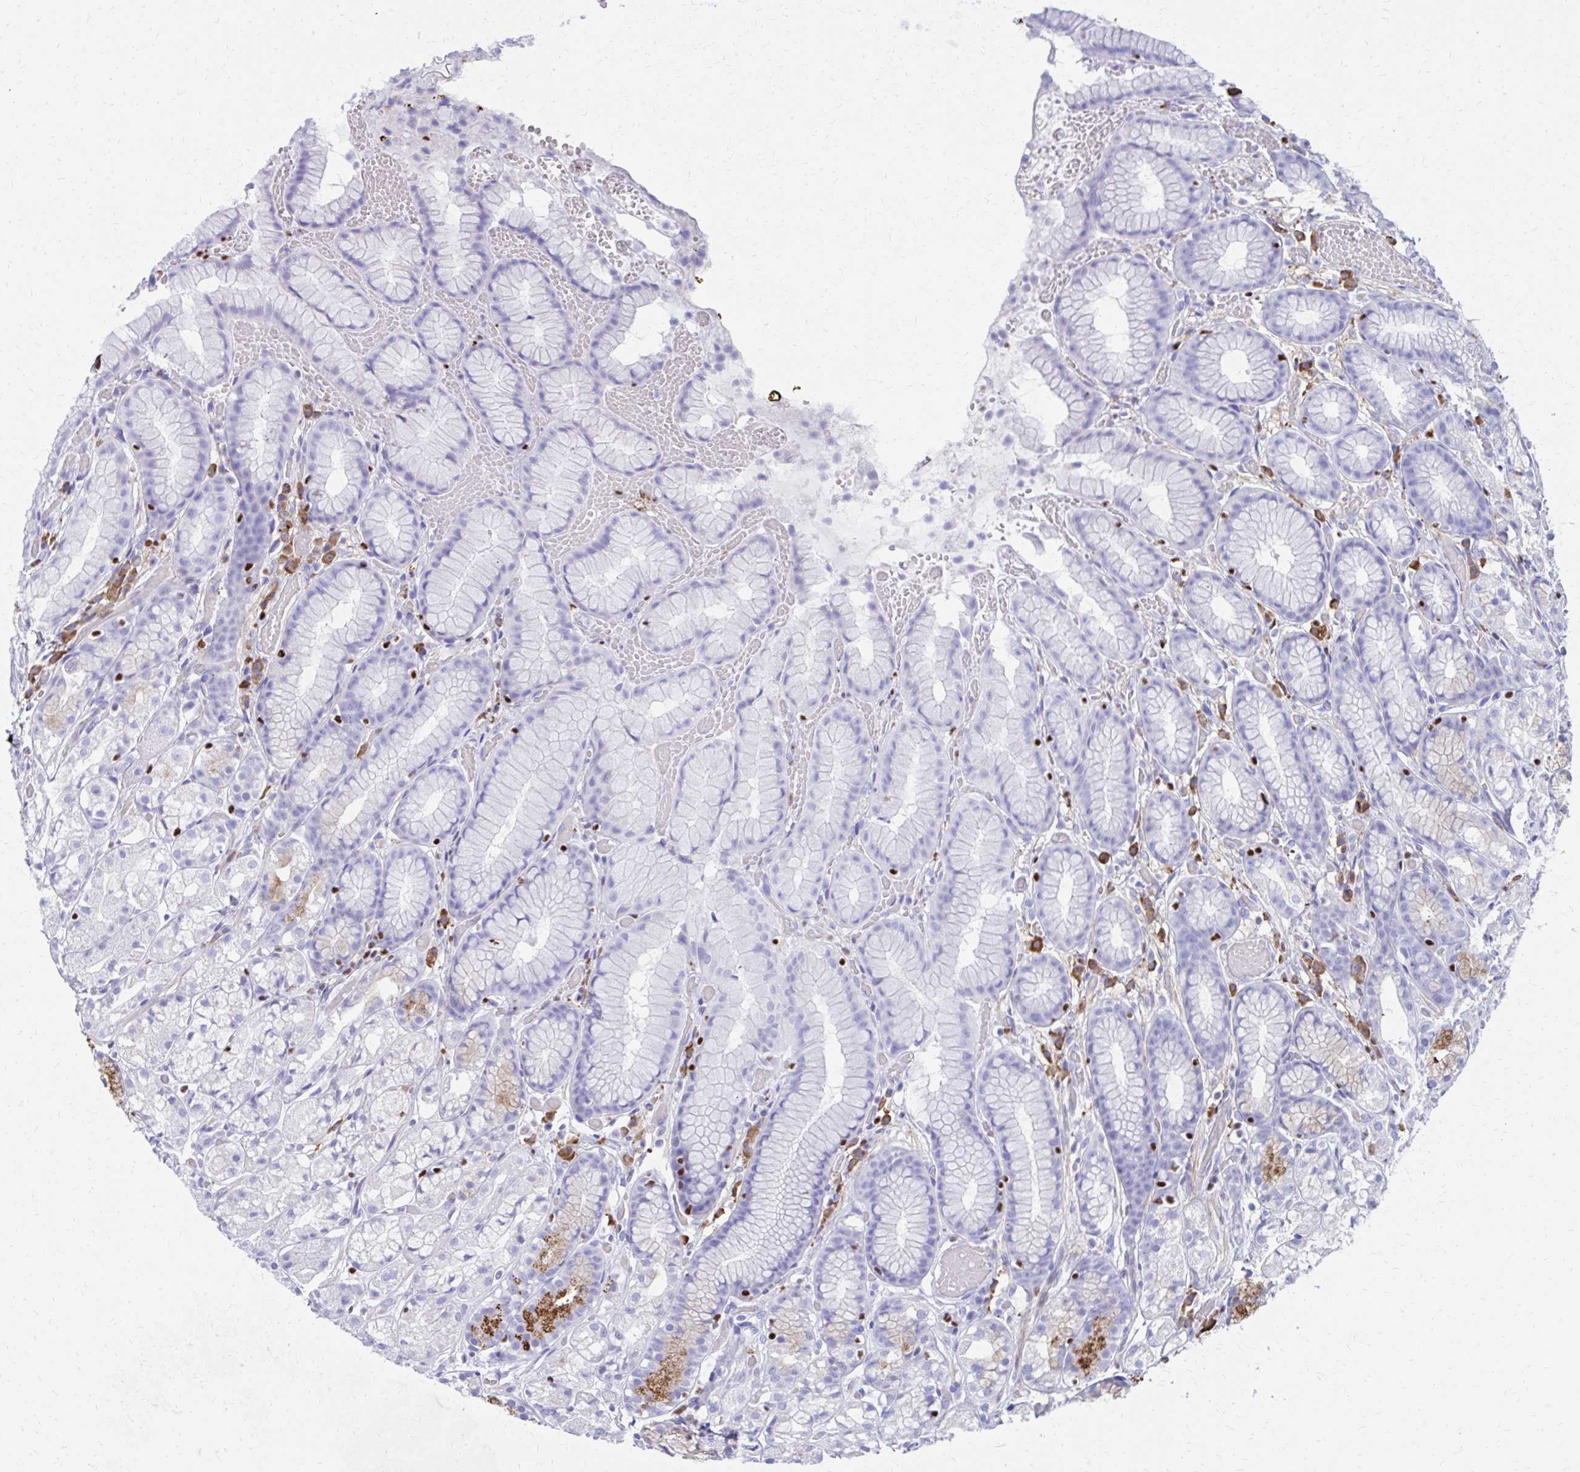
{"staining": {"intensity": "negative", "quantity": "none", "location": "none"}, "tissue": "stomach", "cell_type": "Glandular cells", "image_type": "normal", "snomed": [{"axis": "morphology", "description": "Normal tissue, NOS"}, {"axis": "topography", "description": "Smooth muscle"}, {"axis": "topography", "description": "Stomach"}], "caption": "The histopathology image reveals no staining of glandular cells in unremarkable stomach. (Brightfield microscopy of DAB IHC at high magnification).", "gene": "RUNX3", "patient": {"sex": "male", "age": 70}}